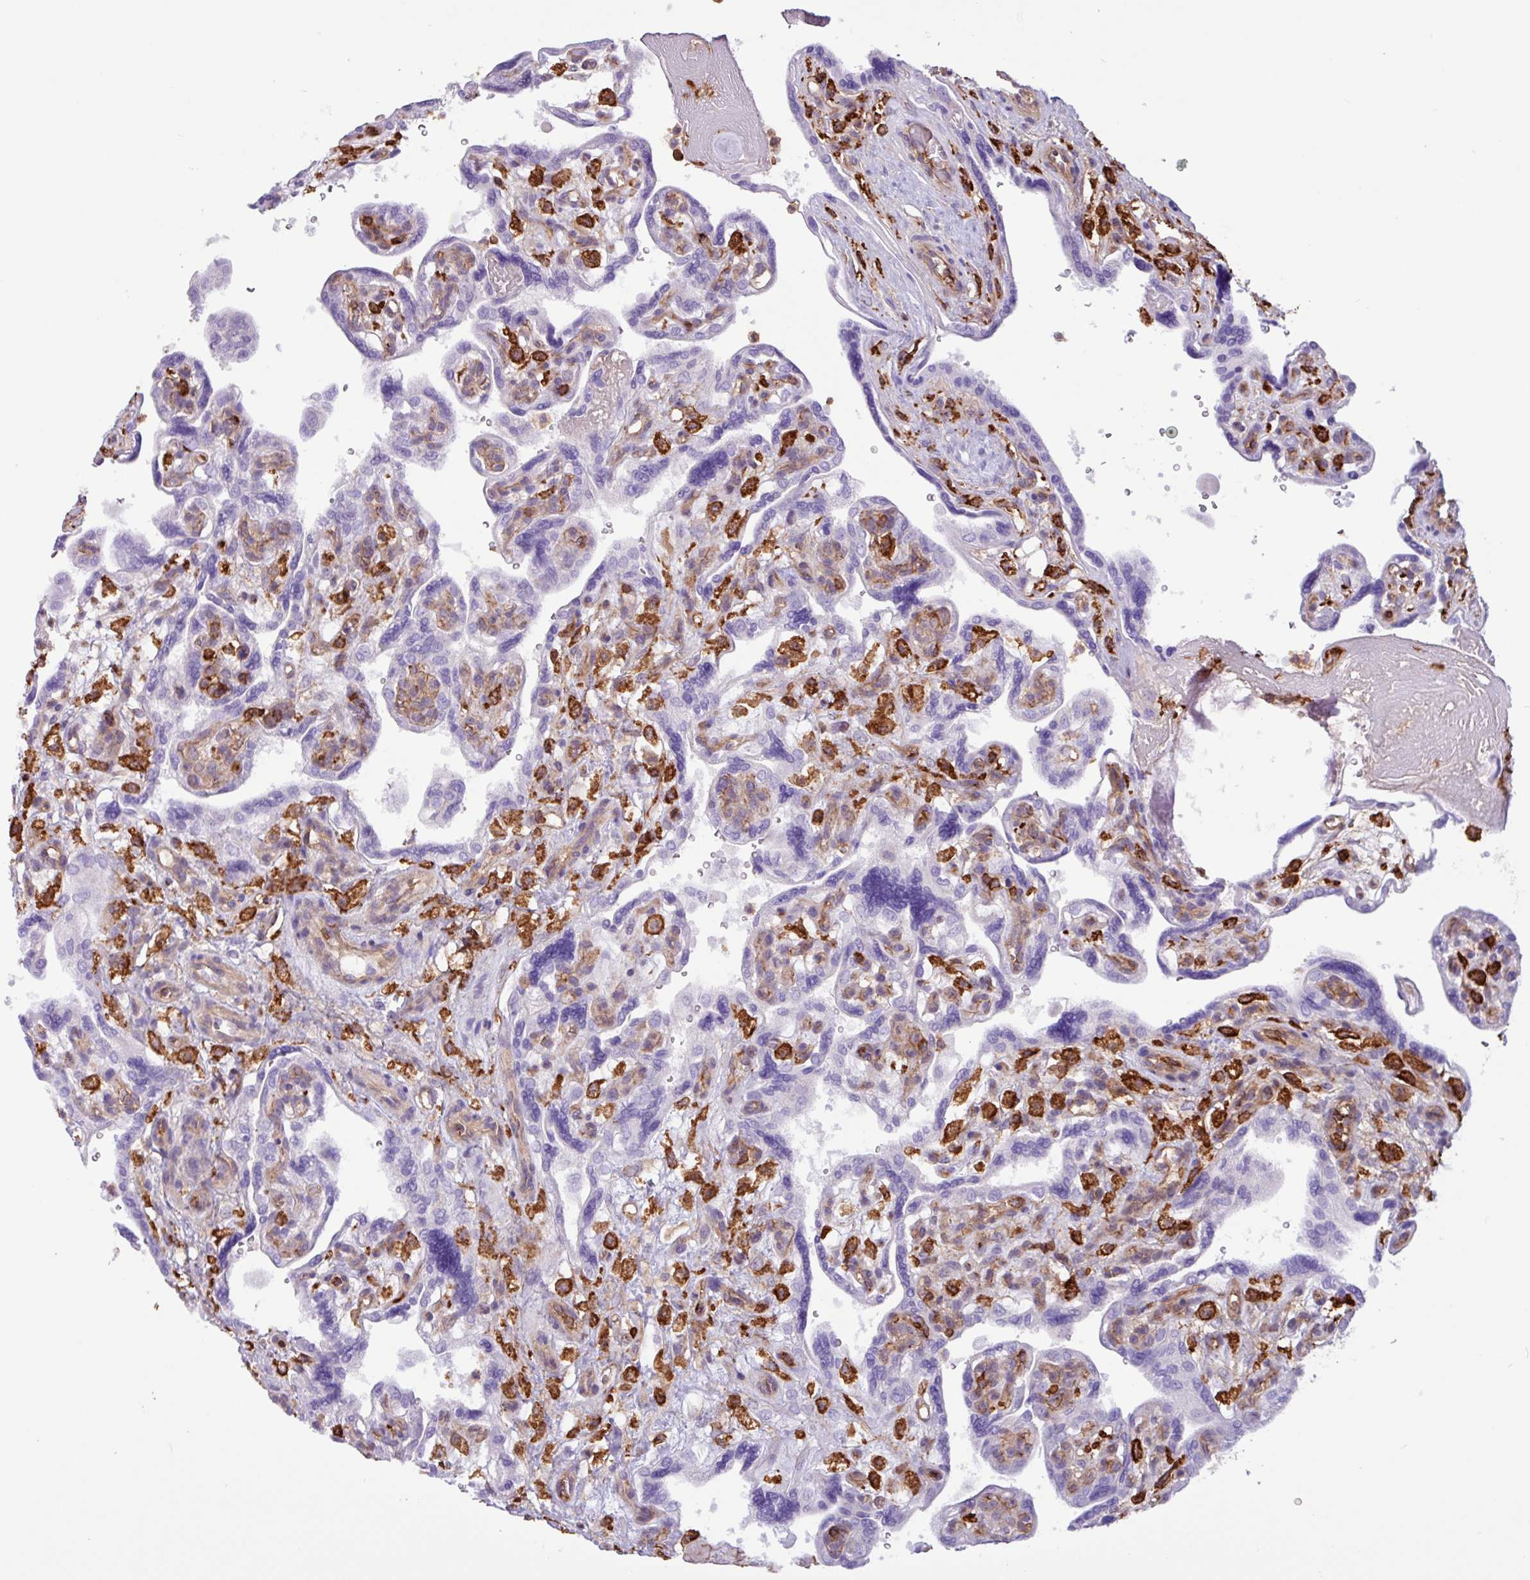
{"staining": {"intensity": "negative", "quantity": "none", "location": "none"}, "tissue": "placenta", "cell_type": "Decidual cells", "image_type": "normal", "snomed": [{"axis": "morphology", "description": "Normal tissue, NOS"}, {"axis": "topography", "description": "Placenta"}], "caption": "Normal placenta was stained to show a protein in brown. There is no significant positivity in decidual cells. The staining is performed using DAB (3,3'-diaminobenzidine) brown chromogen with nuclei counter-stained in using hematoxylin.", "gene": "PPP1R18", "patient": {"sex": "female", "age": 39}}